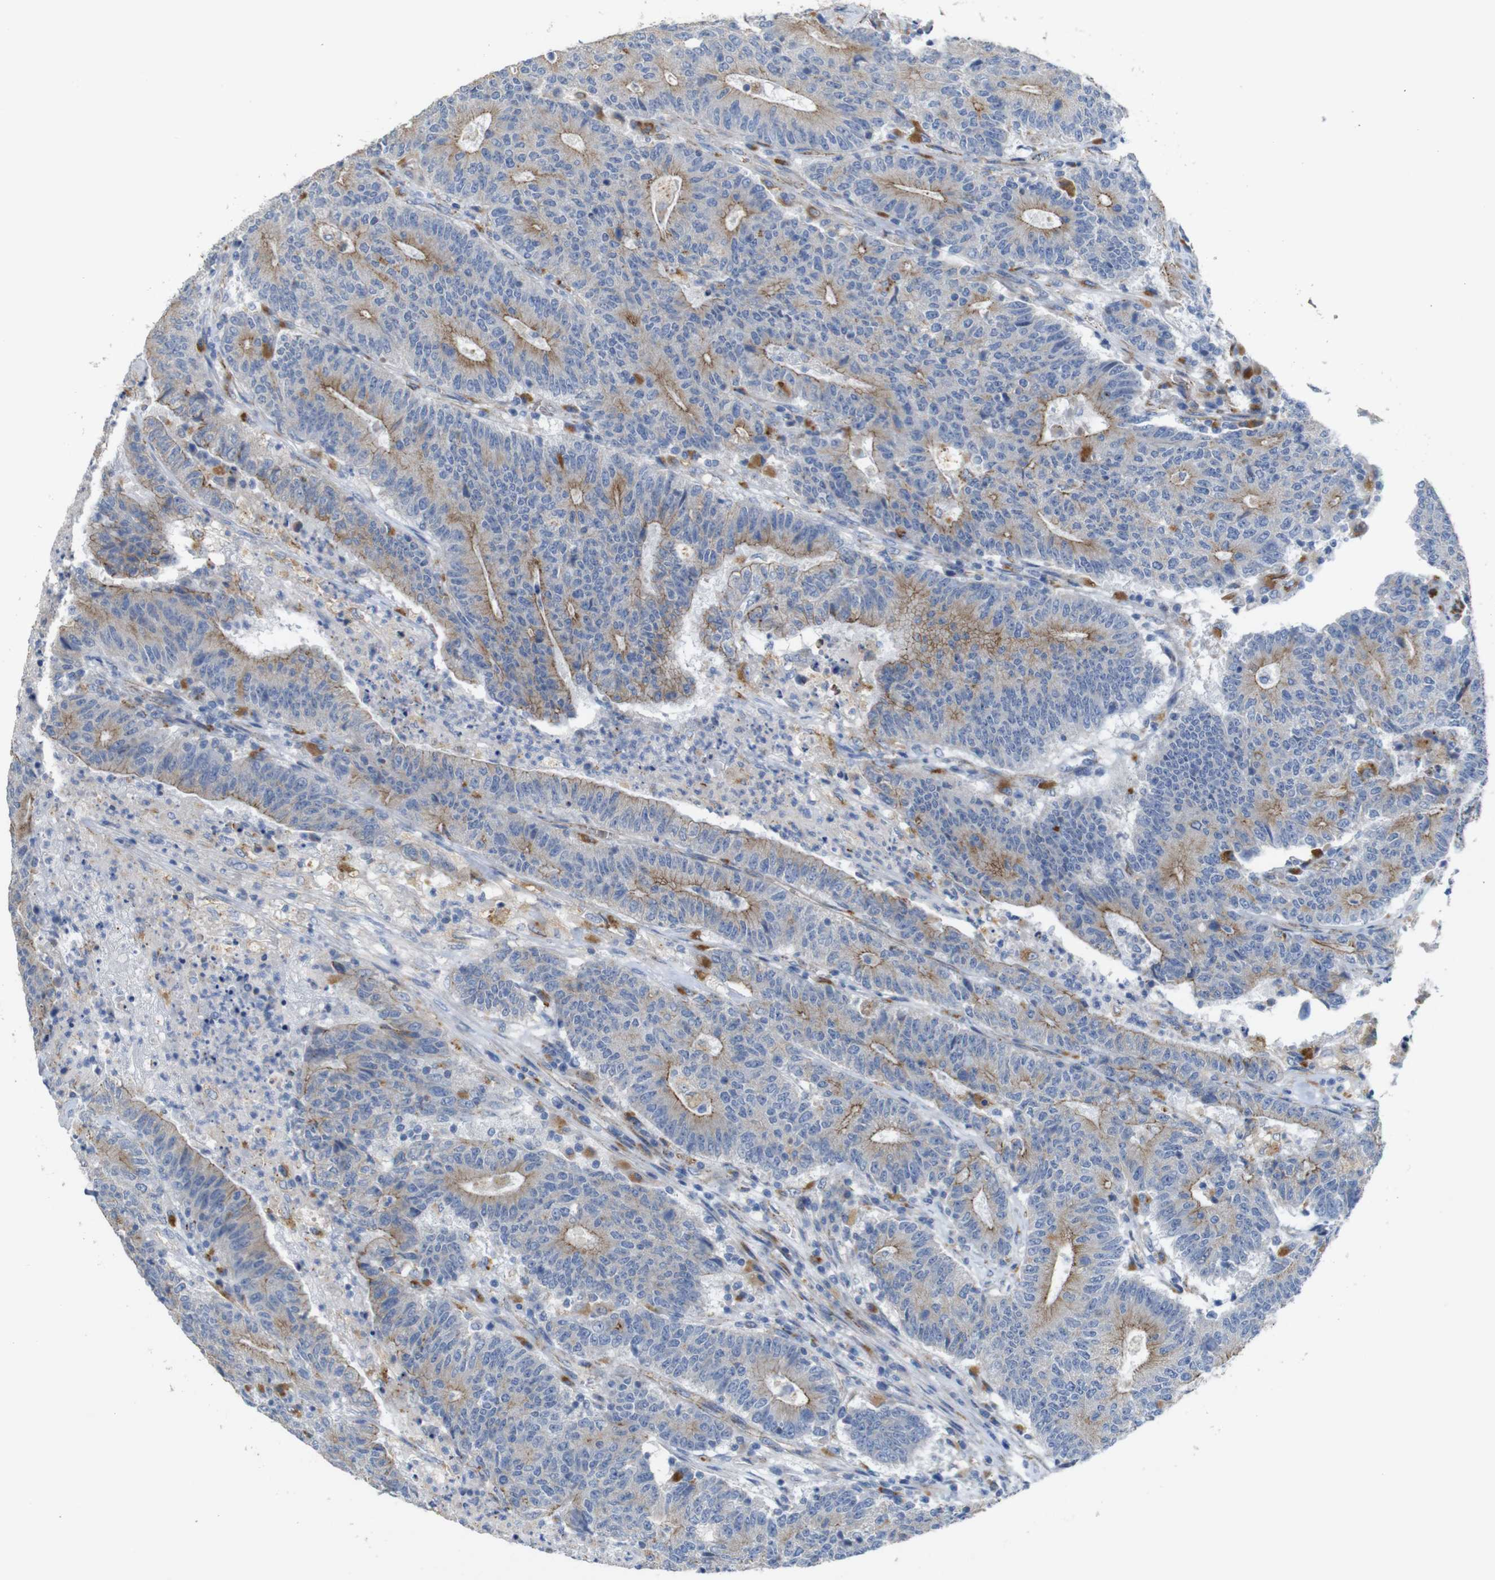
{"staining": {"intensity": "weak", "quantity": "25%-75%", "location": "cytoplasmic/membranous"}, "tissue": "colorectal cancer", "cell_type": "Tumor cells", "image_type": "cancer", "snomed": [{"axis": "morphology", "description": "Normal tissue, NOS"}, {"axis": "morphology", "description": "Adenocarcinoma, NOS"}, {"axis": "topography", "description": "Colon"}], "caption": "Colorectal cancer was stained to show a protein in brown. There is low levels of weak cytoplasmic/membranous staining in about 25%-75% of tumor cells.", "gene": "NHLRC3", "patient": {"sex": "female", "age": 75}}